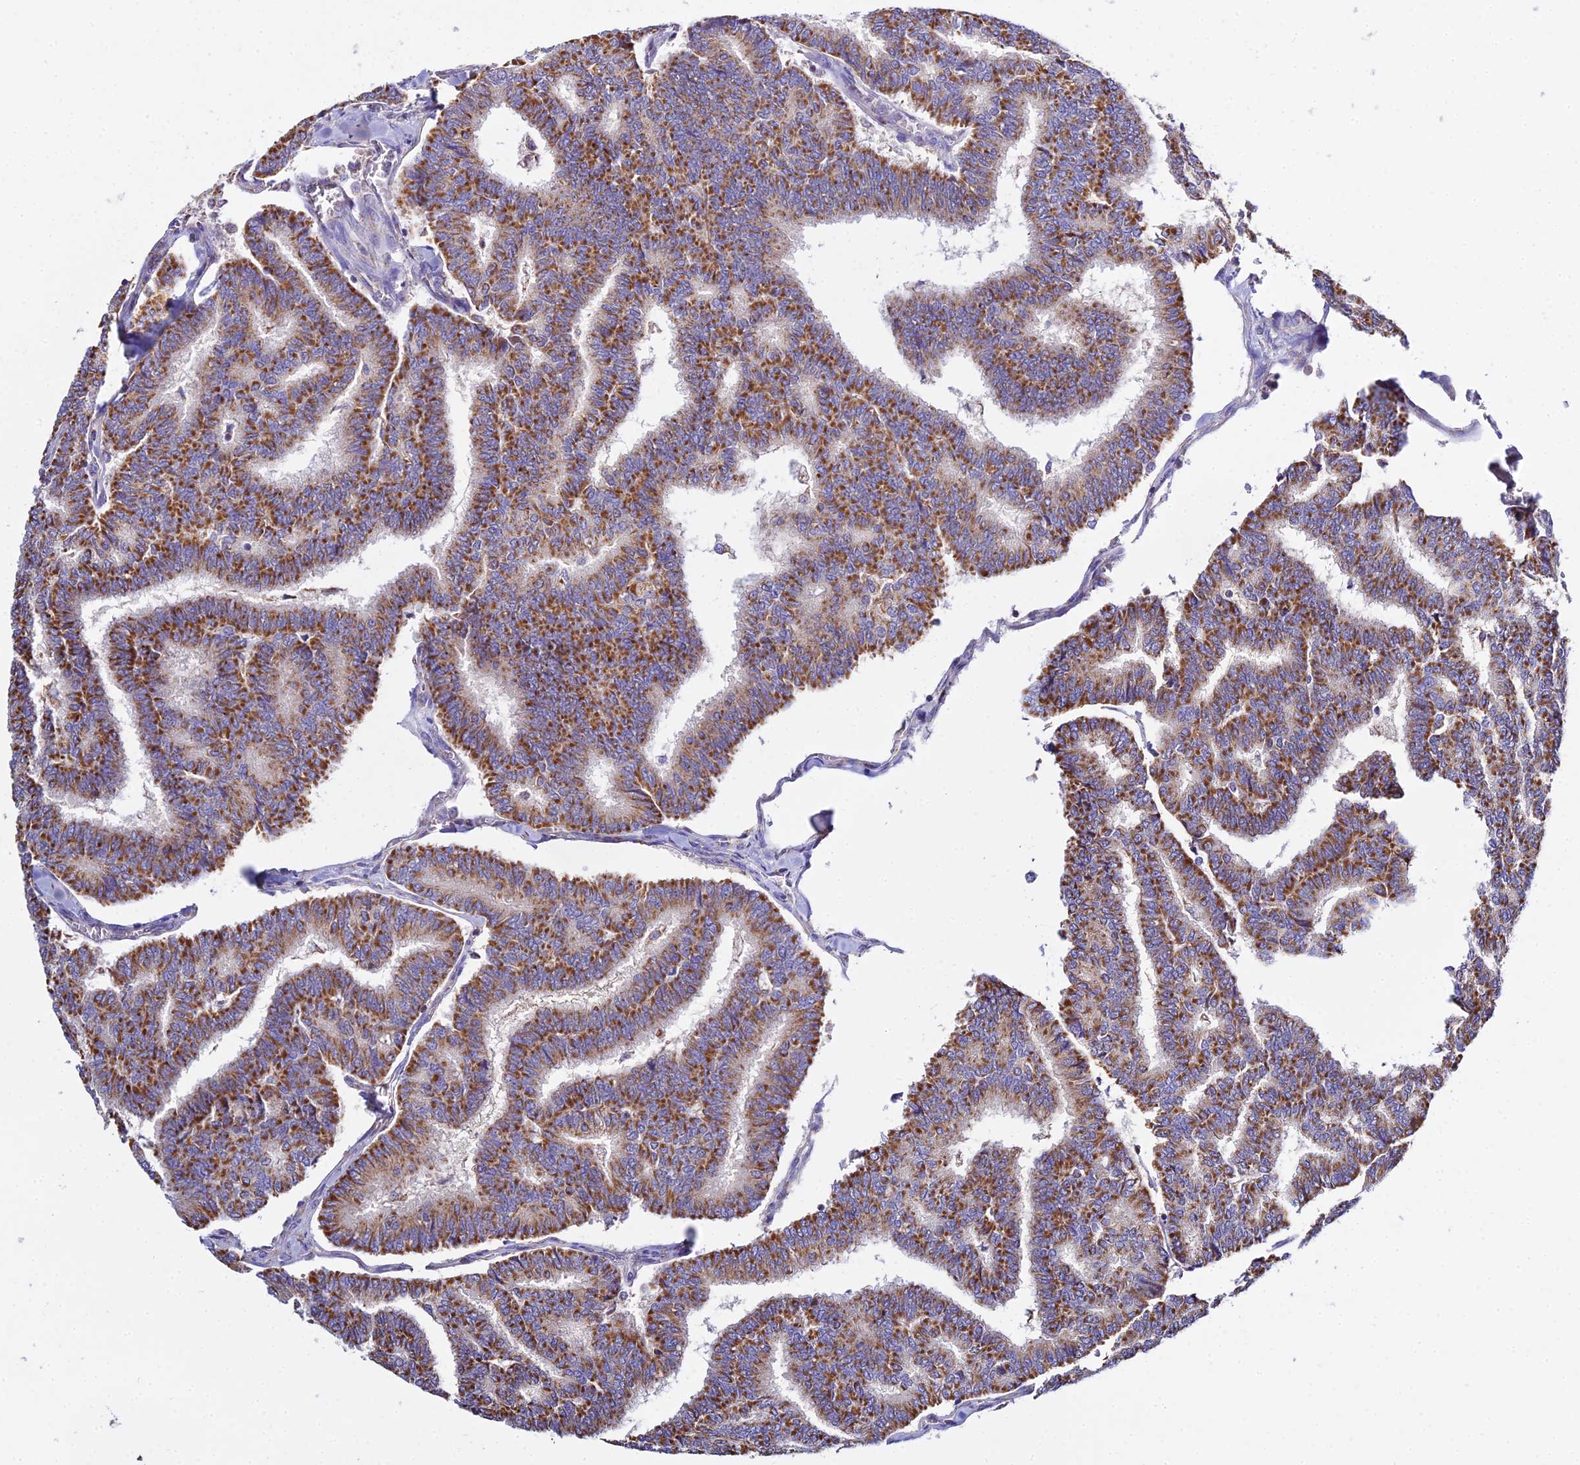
{"staining": {"intensity": "moderate", "quantity": ">75%", "location": "cytoplasmic/membranous"}, "tissue": "thyroid cancer", "cell_type": "Tumor cells", "image_type": "cancer", "snomed": [{"axis": "morphology", "description": "Papillary adenocarcinoma, NOS"}, {"axis": "topography", "description": "Thyroid gland"}], "caption": "Immunohistochemical staining of human thyroid cancer (papillary adenocarcinoma) displays medium levels of moderate cytoplasmic/membranous protein staining in about >75% of tumor cells.", "gene": "TYW5", "patient": {"sex": "female", "age": 35}}